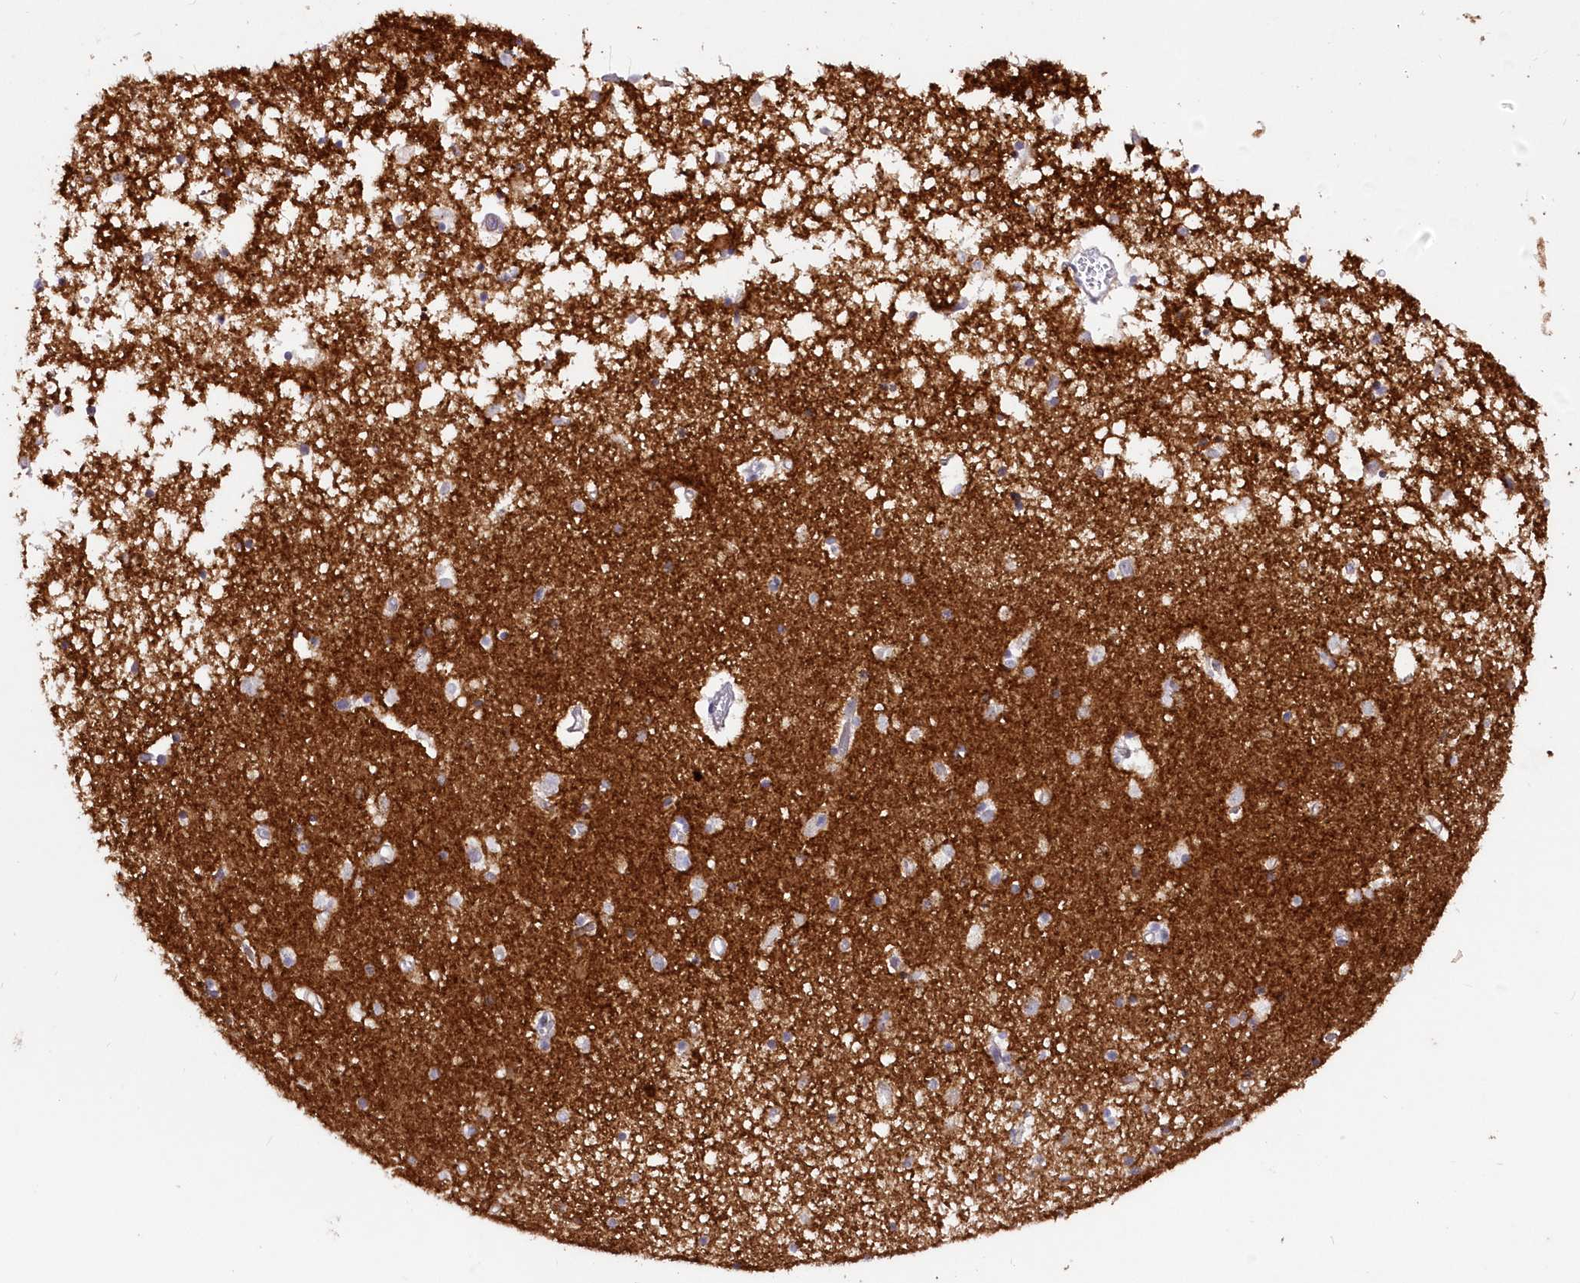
{"staining": {"intensity": "negative", "quantity": "none", "location": "none"}, "tissue": "hippocampus", "cell_type": "Glial cells", "image_type": "normal", "snomed": [{"axis": "morphology", "description": "Normal tissue, NOS"}, {"axis": "topography", "description": "Hippocampus"}], "caption": "The immunohistochemistry micrograph has no significant expression in glial cells of hippocampus. The staining is performed using DAB brown chromogen with nuclei counter-stained in using hematoxylin.", "gene": "SNED1", "patient": {"sex": "male", "age": 70}}